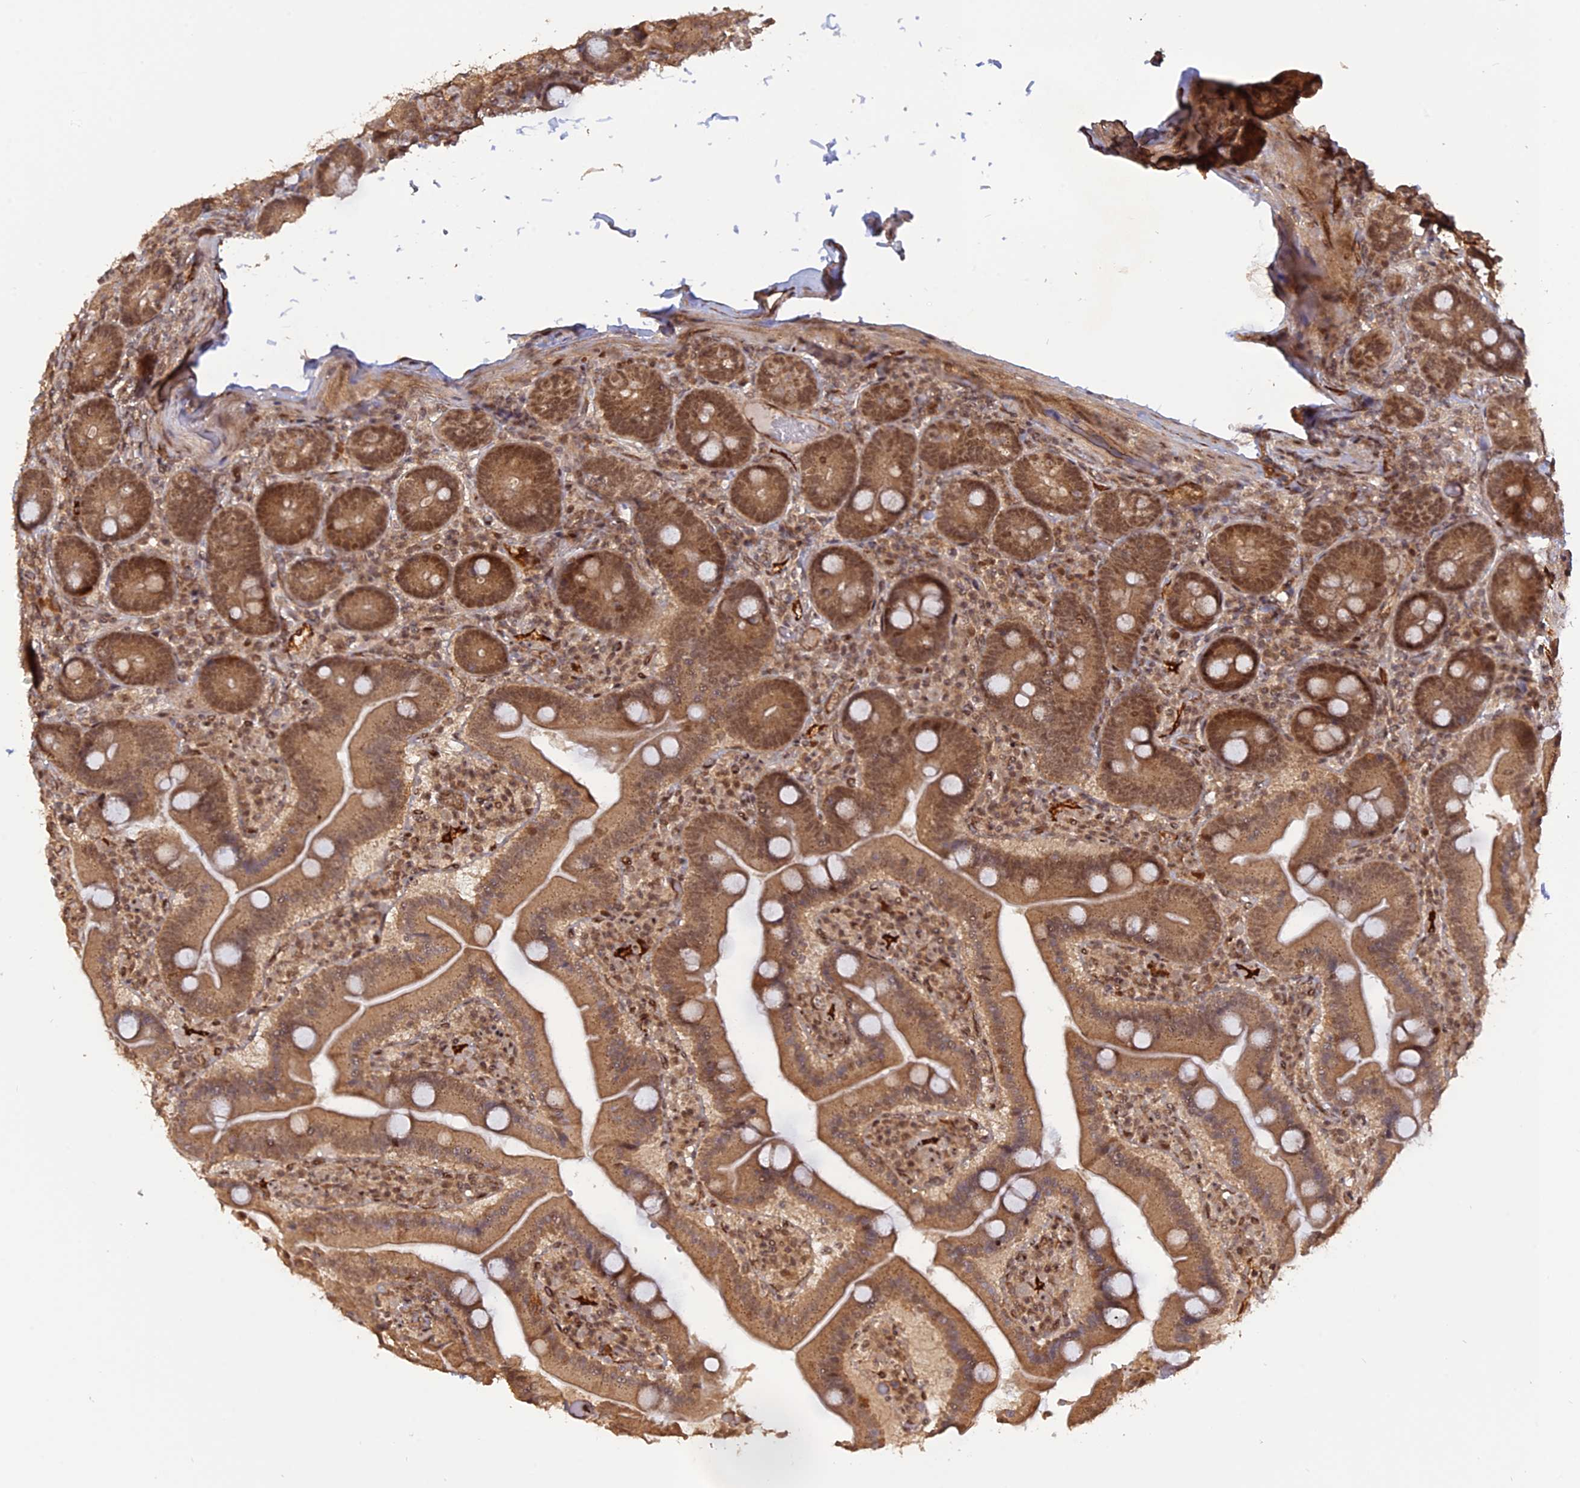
{"staining": {"intensity": "moderate", "quantity": ">75%", "location": "cytoplasmic/membranous,nuclear"}, "tissue": "duodenum", "cell_type": "Glandular cells", "image_type": "normal", "snomed": [{"axis": "morphology", "description": "Normal tissue, NOS"}, {"axis": "topography", "description": "Duodenum"}], "caption": "Immunohistochemistry (IHC) micrograph of unremarkable human duodenum stained for a protein (brown), which reveals medium levels of moderate cytoplasmic/membranous,nuclear positivity in about >75% of glandular cells.", "gene": "PKIG", "patient": {"sex": "female", "age": 62}}